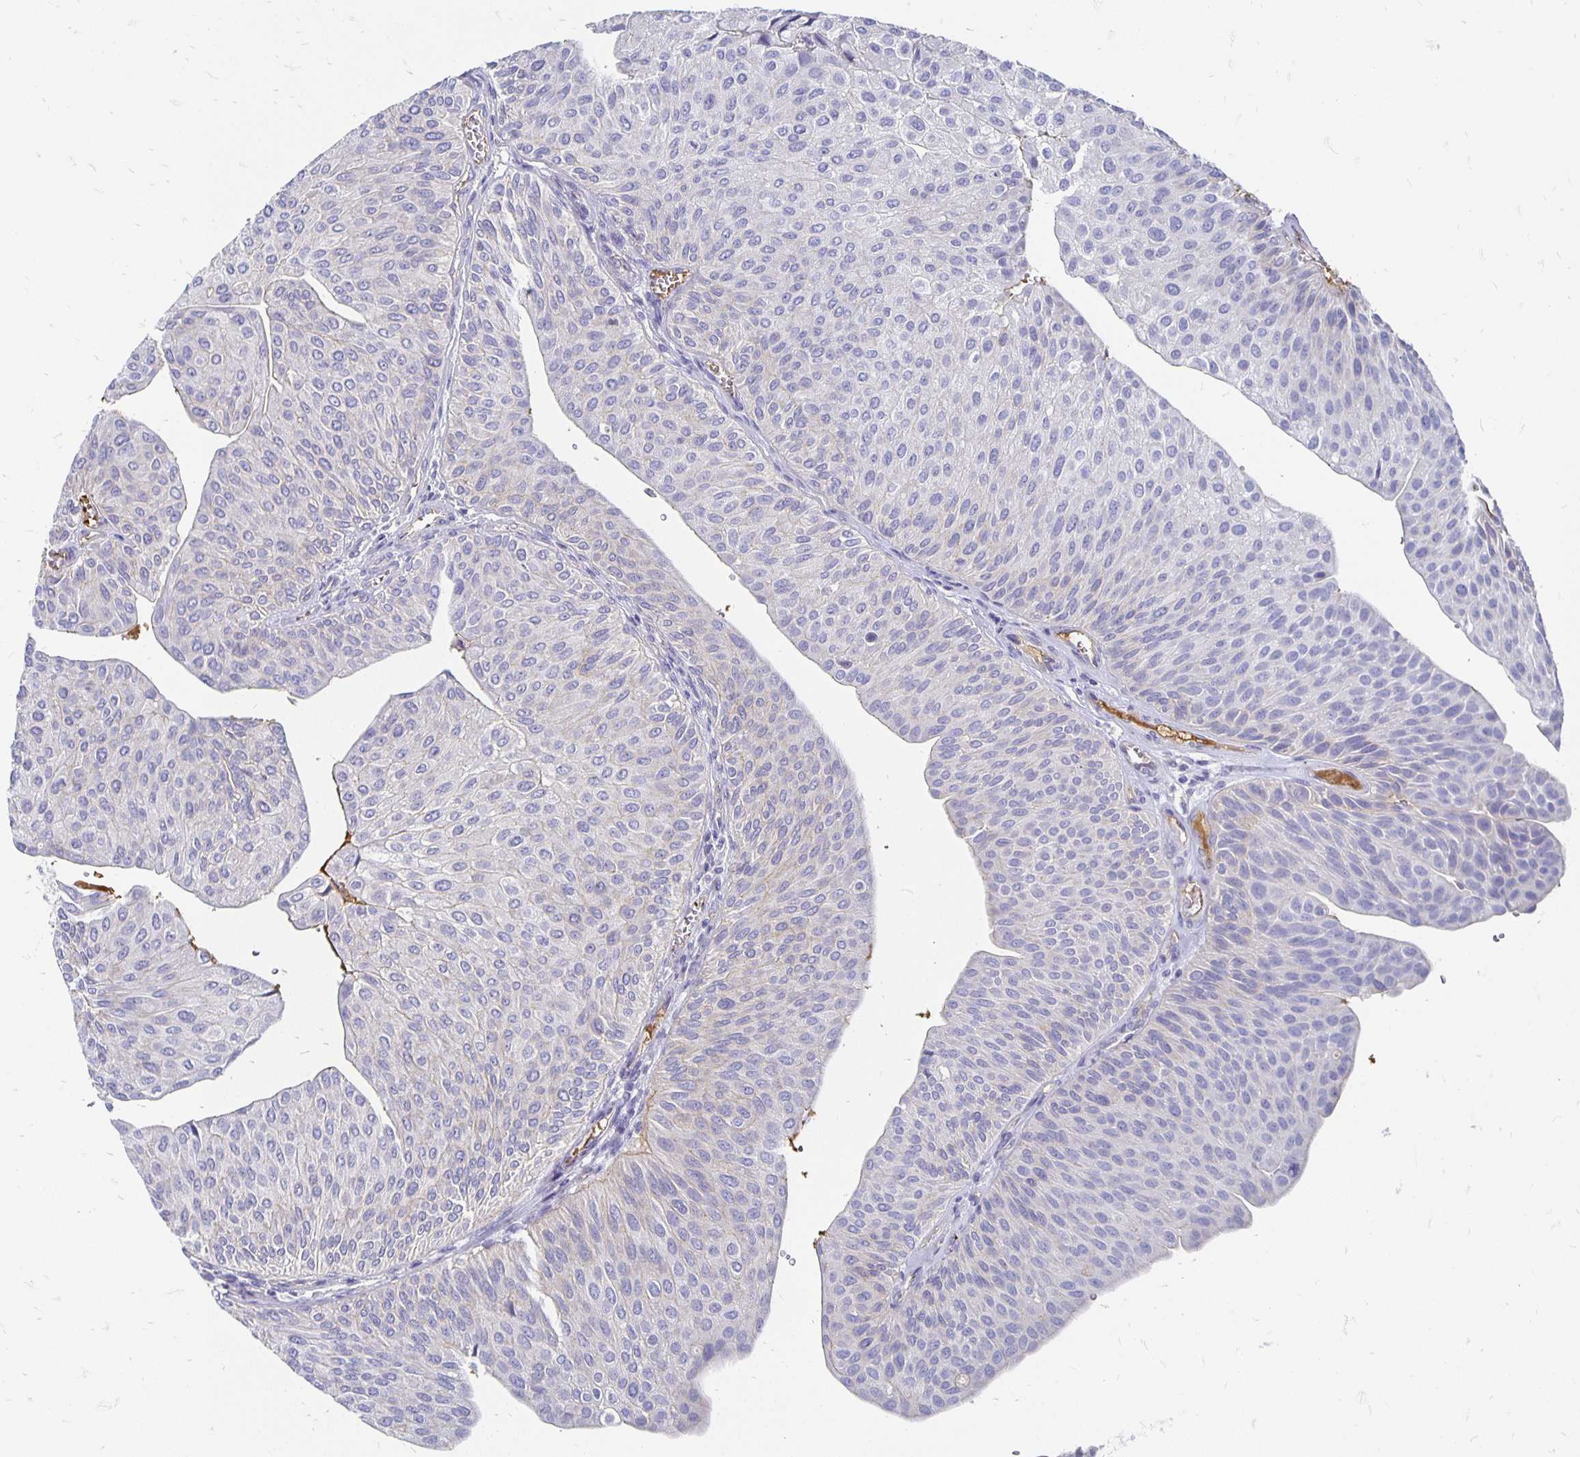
{"staining": {"intensity": "negative", "quantity": "none", "location": "none"}, "tissue": "urothelial cancer", "cell_type": "Tumor cells", "image_type": "cancer", "snomed": [{"axis": "morphology", "description": "Urothelial carcinoma, NOS"}, {"axis": "topography", "description": "Urinary bladder"}], "caption": "An immunohistochemistry (IHC) photomicrograph of transitional cell carcinoma is shown. There is no staining in tumor cells of transitional cell carcinoma.", "gene": "APOB", "patient": {"sex": "male", "age": 67}}